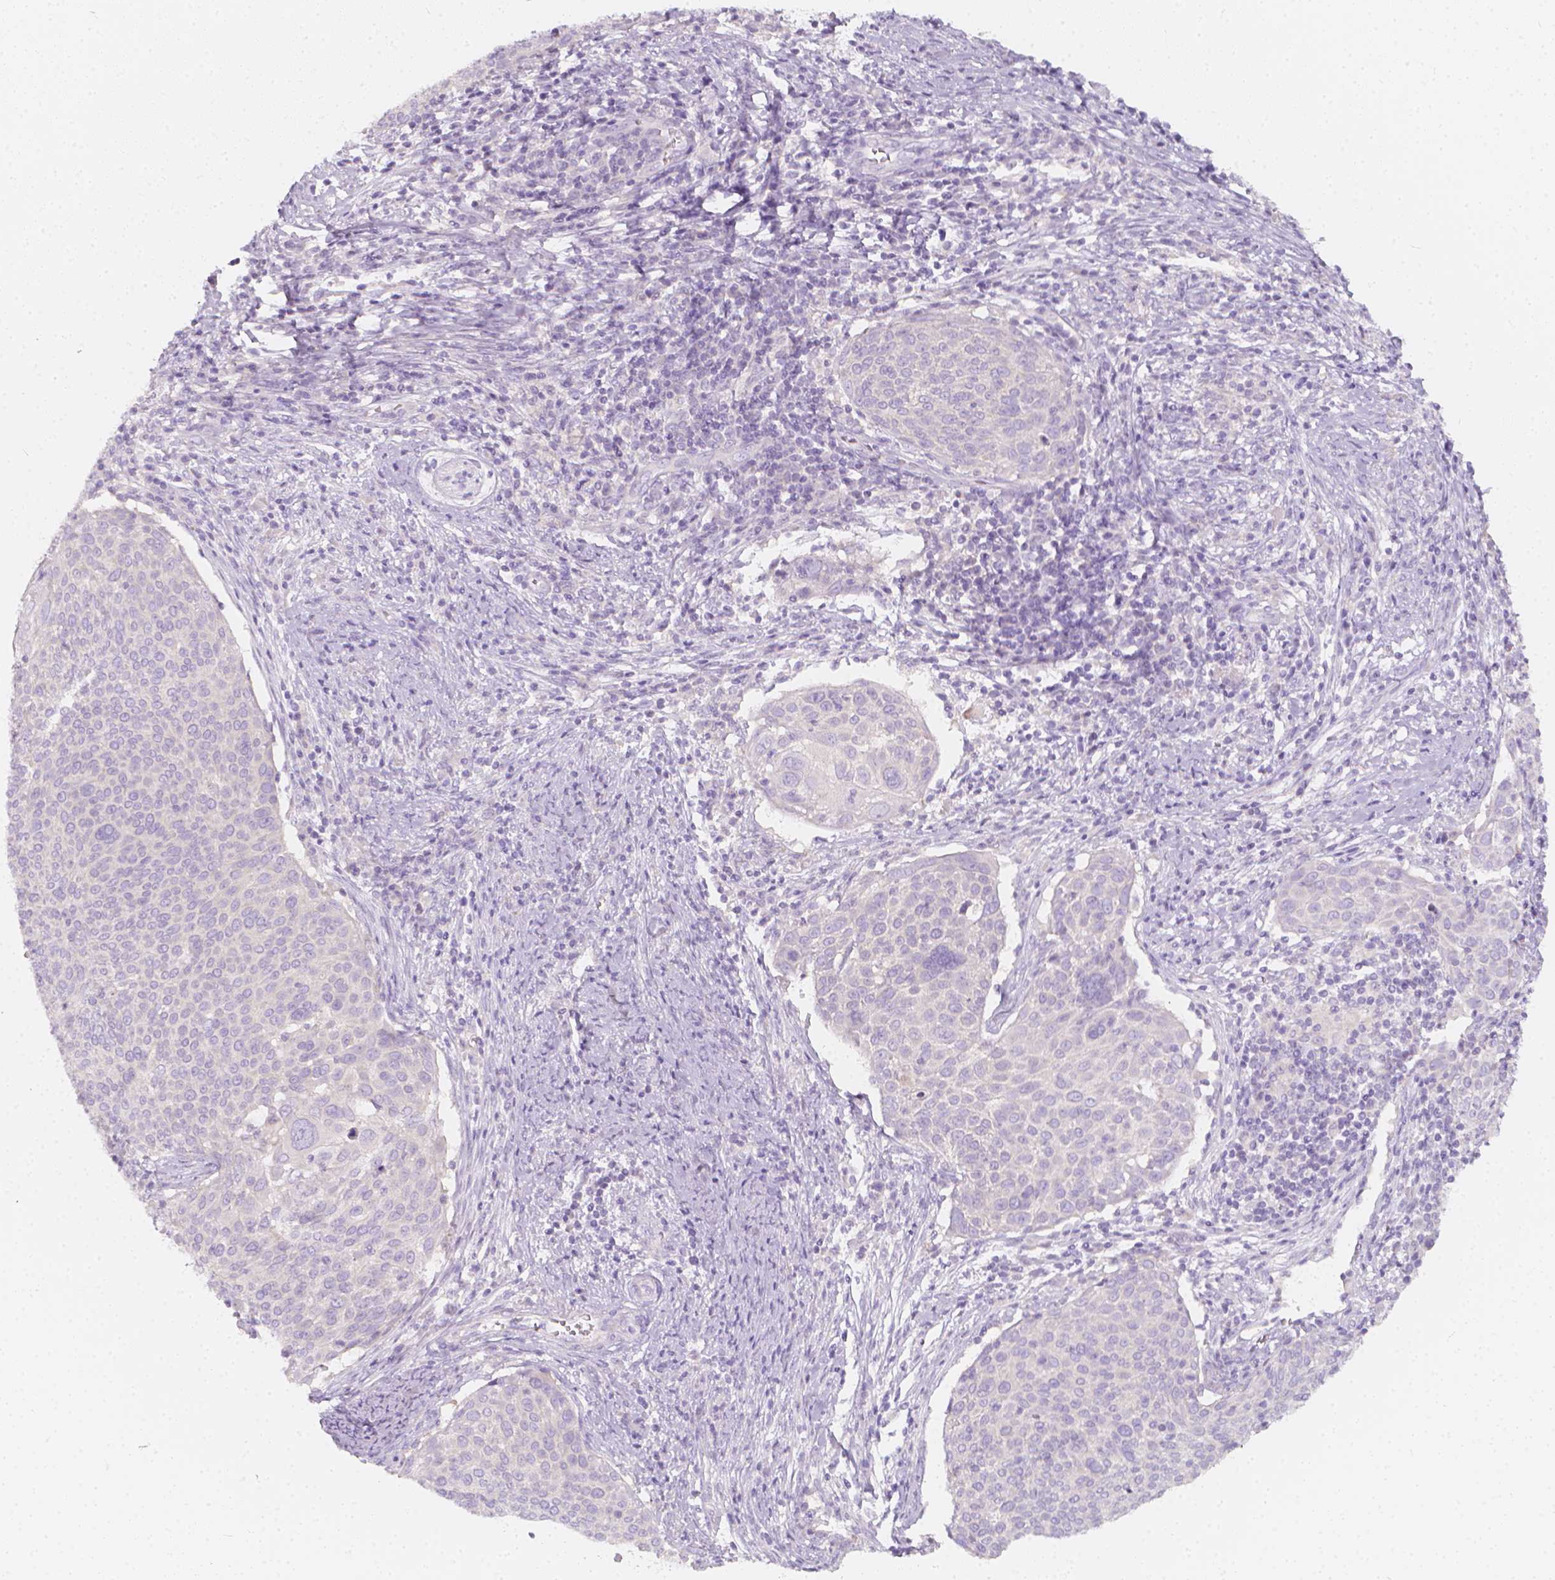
{"staining": {"intensity": "negative", "quantity": "none", "location": "none"}, "tissue": "cervical cancer", "cell_type": "Tumor cells", "image_type": "cancer", "snomed": [{"axis": "morphology", "description": "Squamous cell carcinoma, NOS"}, {"axis": "topography", "description": "Cervix"}], "caption": "The image exhibits no staining of tumor cells in squamous cell carcinoma (cervical).", "gene": "RBFOX1", "patient": {"sex": "female", "age": 39}}